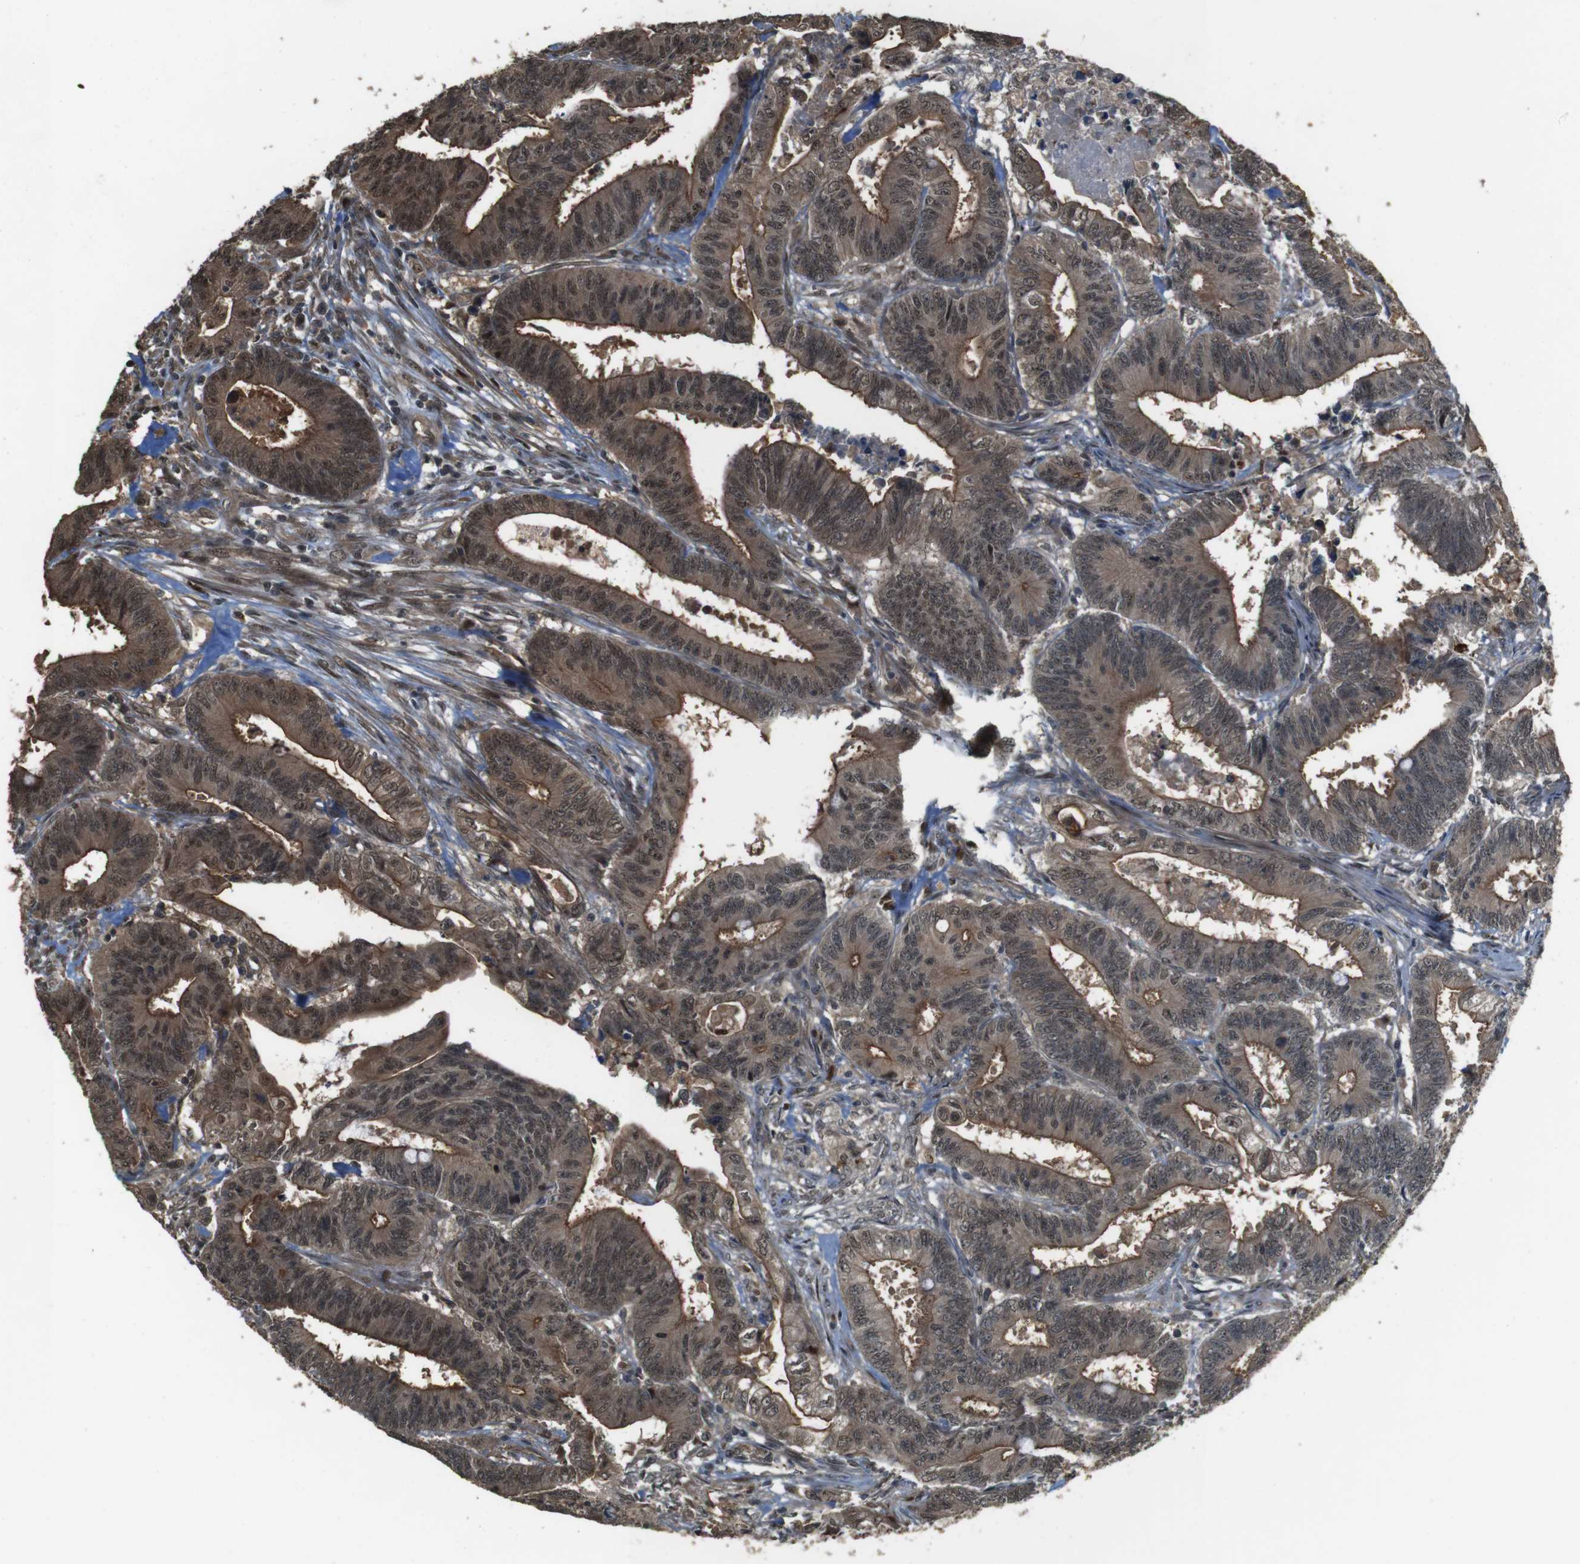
{"staining": {"intensity": "moderate", "quantity": ">75%", "location": "cytoplasmic/membranous,nuclear"}, "tissue": "colorectal cancer", "cell_type": "Tumor cells", "image_type": "cancer", "snomed": [{"axis": "morphology", "description": "Adenocarcinoma, NOS"}, {"axis": "topography", "description": "Colon"}], "caption": "Immunohistochemical staining of human colorectal cancer shows medium levels of moderate cytoplasmic/membranous and nuclear expression in about >75% of tumor cells.", "gene": "CDC34", "patient": {"sex": "male", "age": 45}}